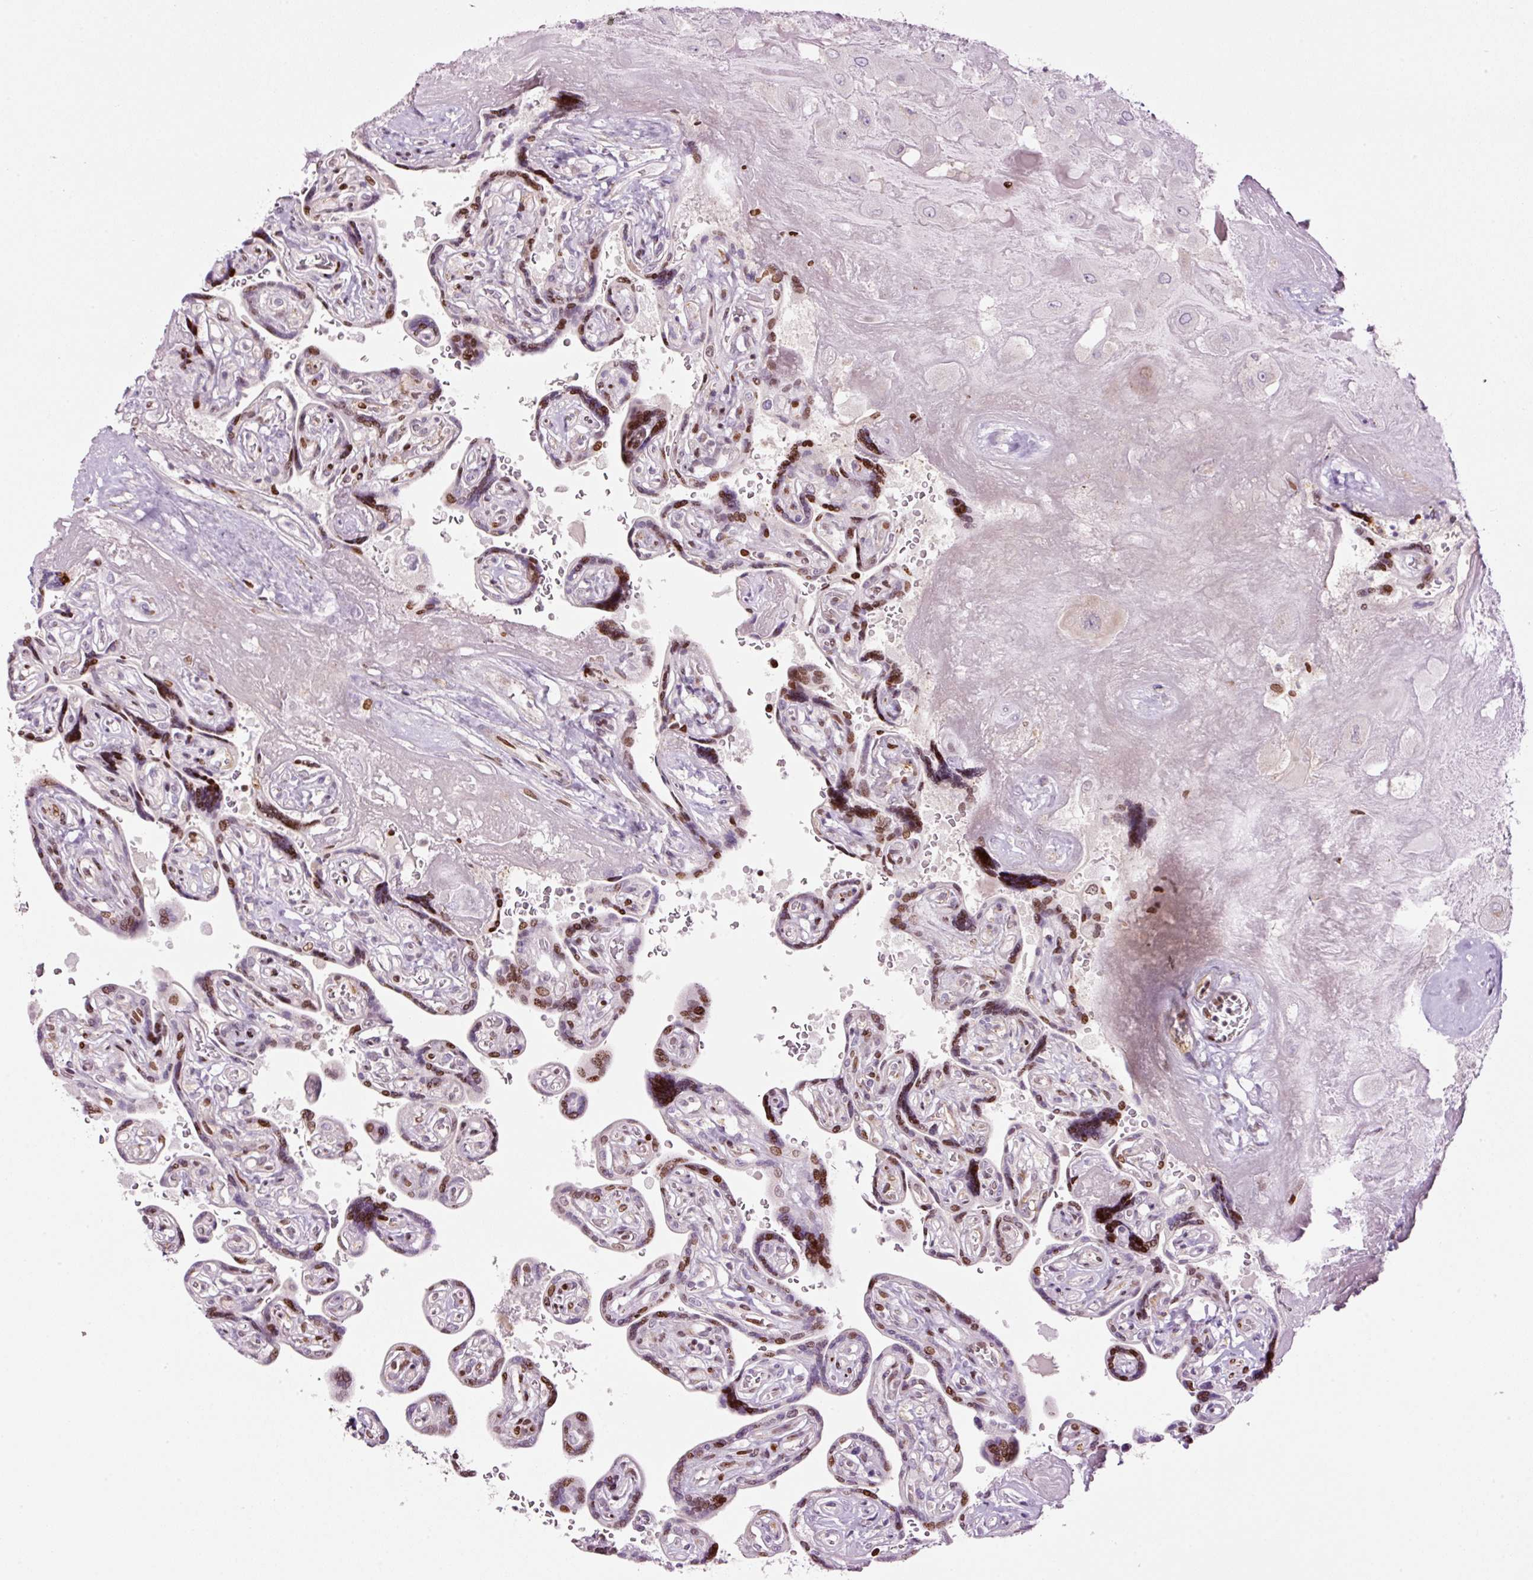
{"staining": {"intensity": "negative", "quantity": "none", "location": "none"}, "tissue": "placenta", "cell_type": "Decidual cells", "image_type": "normal", "snomed": [{"axis": "morphology", "description": "Normal tissue, NOS"}, {"axis": "topography", "description": "Placenta"}], "caption": "This is an immunohistochemistry image of benign human placenta. There is no positivity in decidual cells.", "gene": "TMEM8B", "patient": {"sex": "female", "age": 32}}